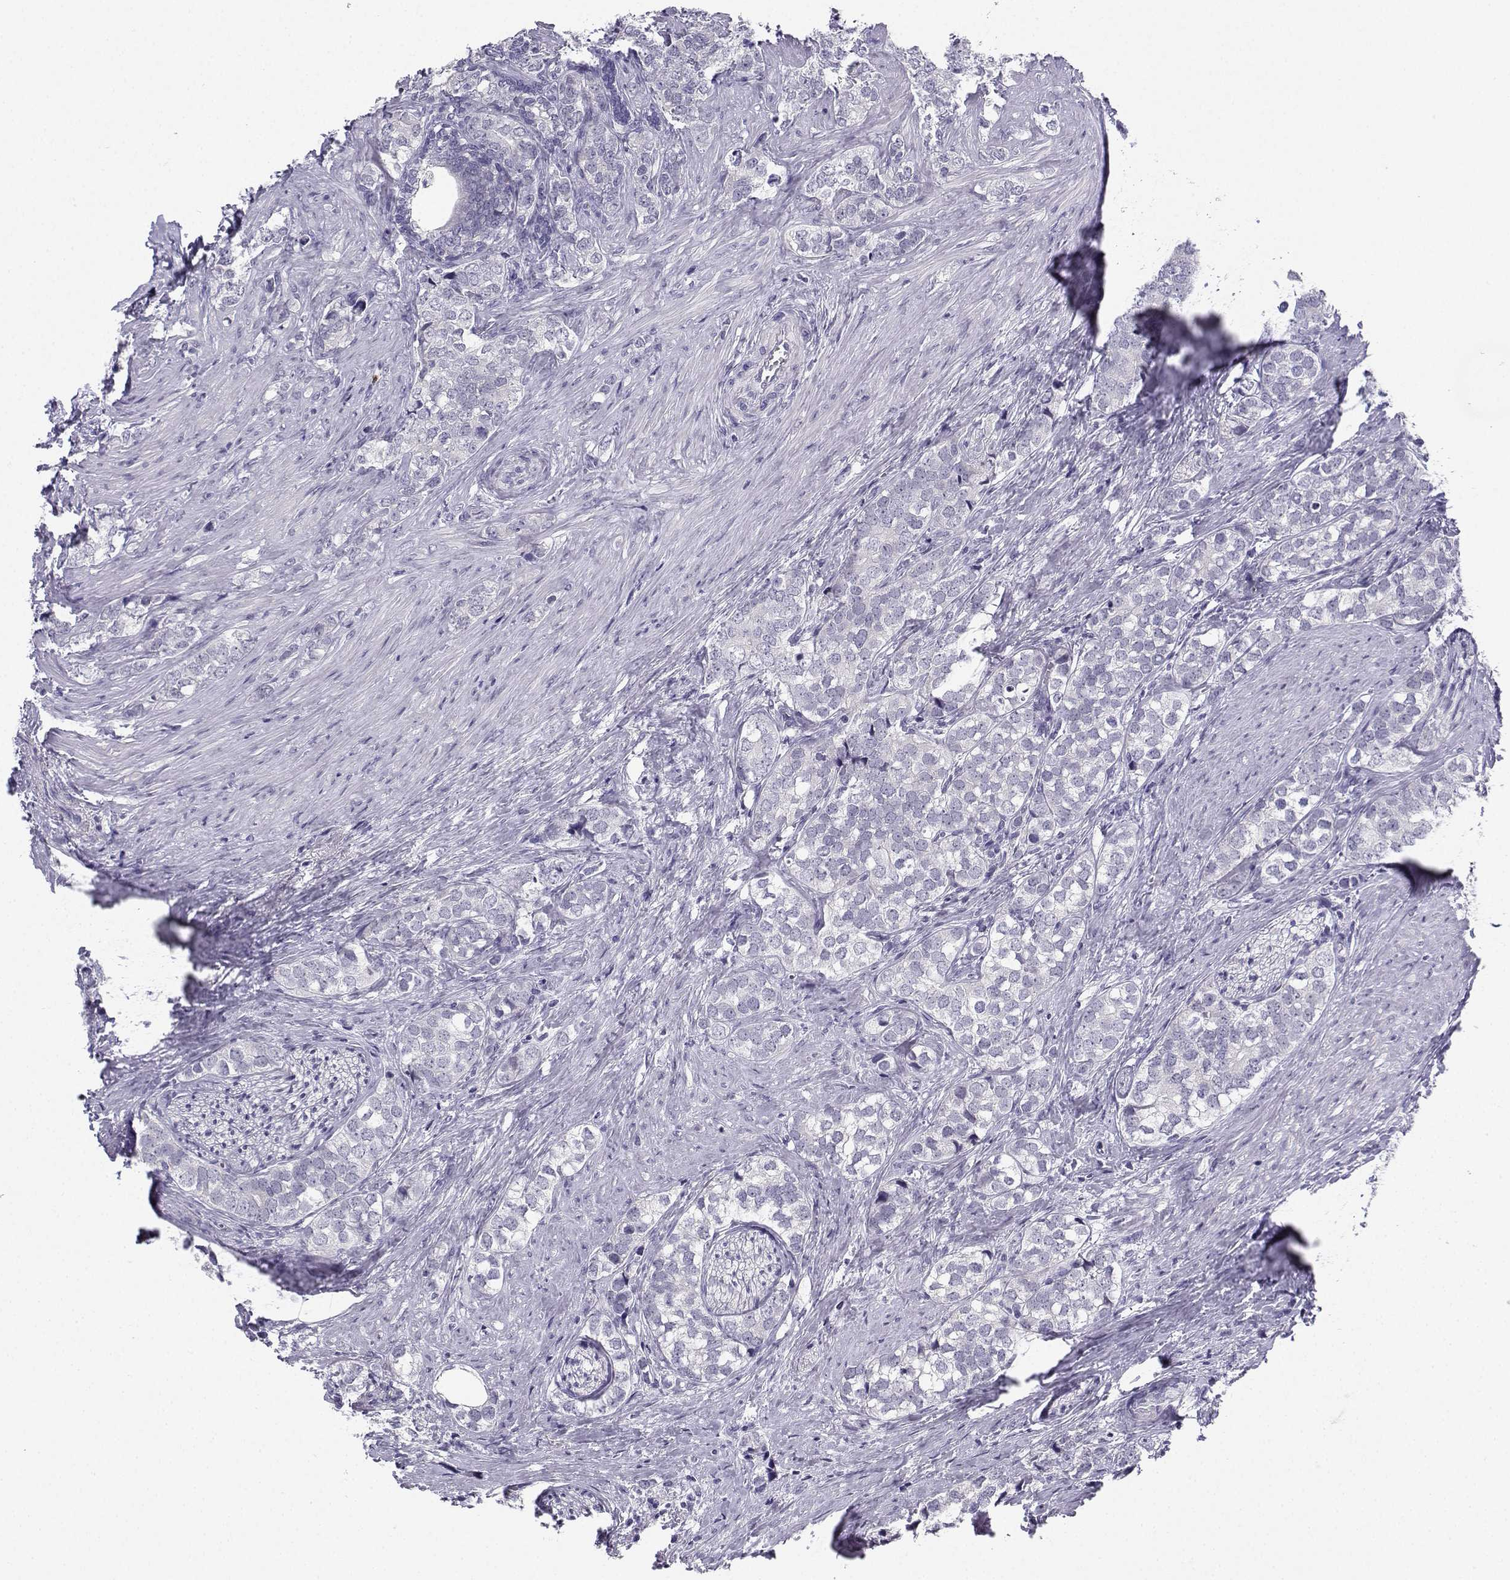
{"staining": {"intensity": "negative", "quantity": "none", "location": "none"}, "tissue": "prostate cancer", "cell_type": "Tumor cells", "image_type": "cancer", "snomed": [{"axis": "morphology", "description": "Adenocarcinoma, NOS"}, {"axis": "topography", "description": "Prostate and seminal vesicle, NOS"}], "caption": "DAB immunohistochemical staining of prostate cancer (adenocarcinoma) demonstrates no significant expression in tumor cells.", "gene": "CALY", "patient": {"sex": "male", "age": 63}}